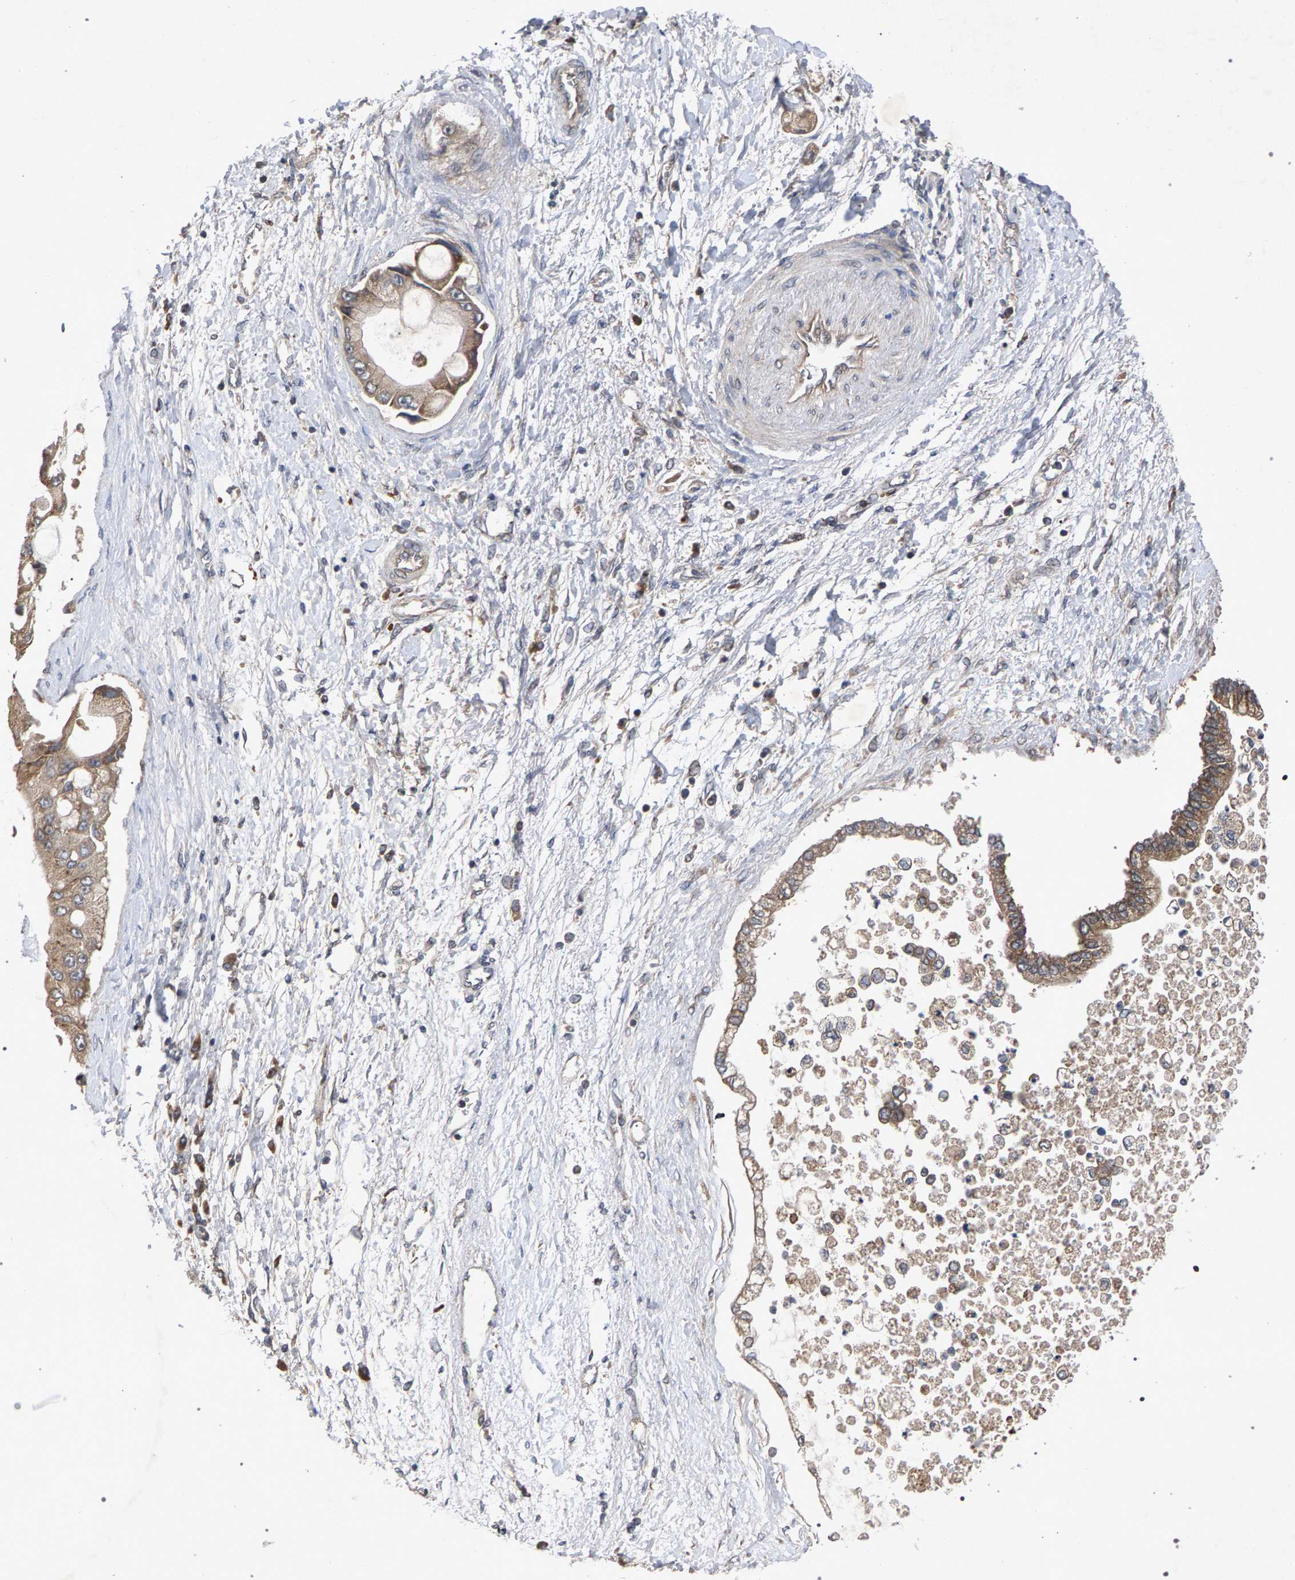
{"staining": {"intensity": "weak", "quantity": ">75%", "location": "cytoplasmic/membranous"}, "tissue": "liver cancer", "cell_type": "Tumor cells", "image_type": "cancer", "snomed": [{"axis": "morphology", "description": "Cholangiocarcinoma"}, {"axis": "topography", "description": "Liver"}], "caption": "Weak cytoplasmic/membranous protein staining is appreciated in about >75% of tumor cells in liver cancer.", "gene": "SLC4A4", "patient": {"sex": "male", "age": 50}}